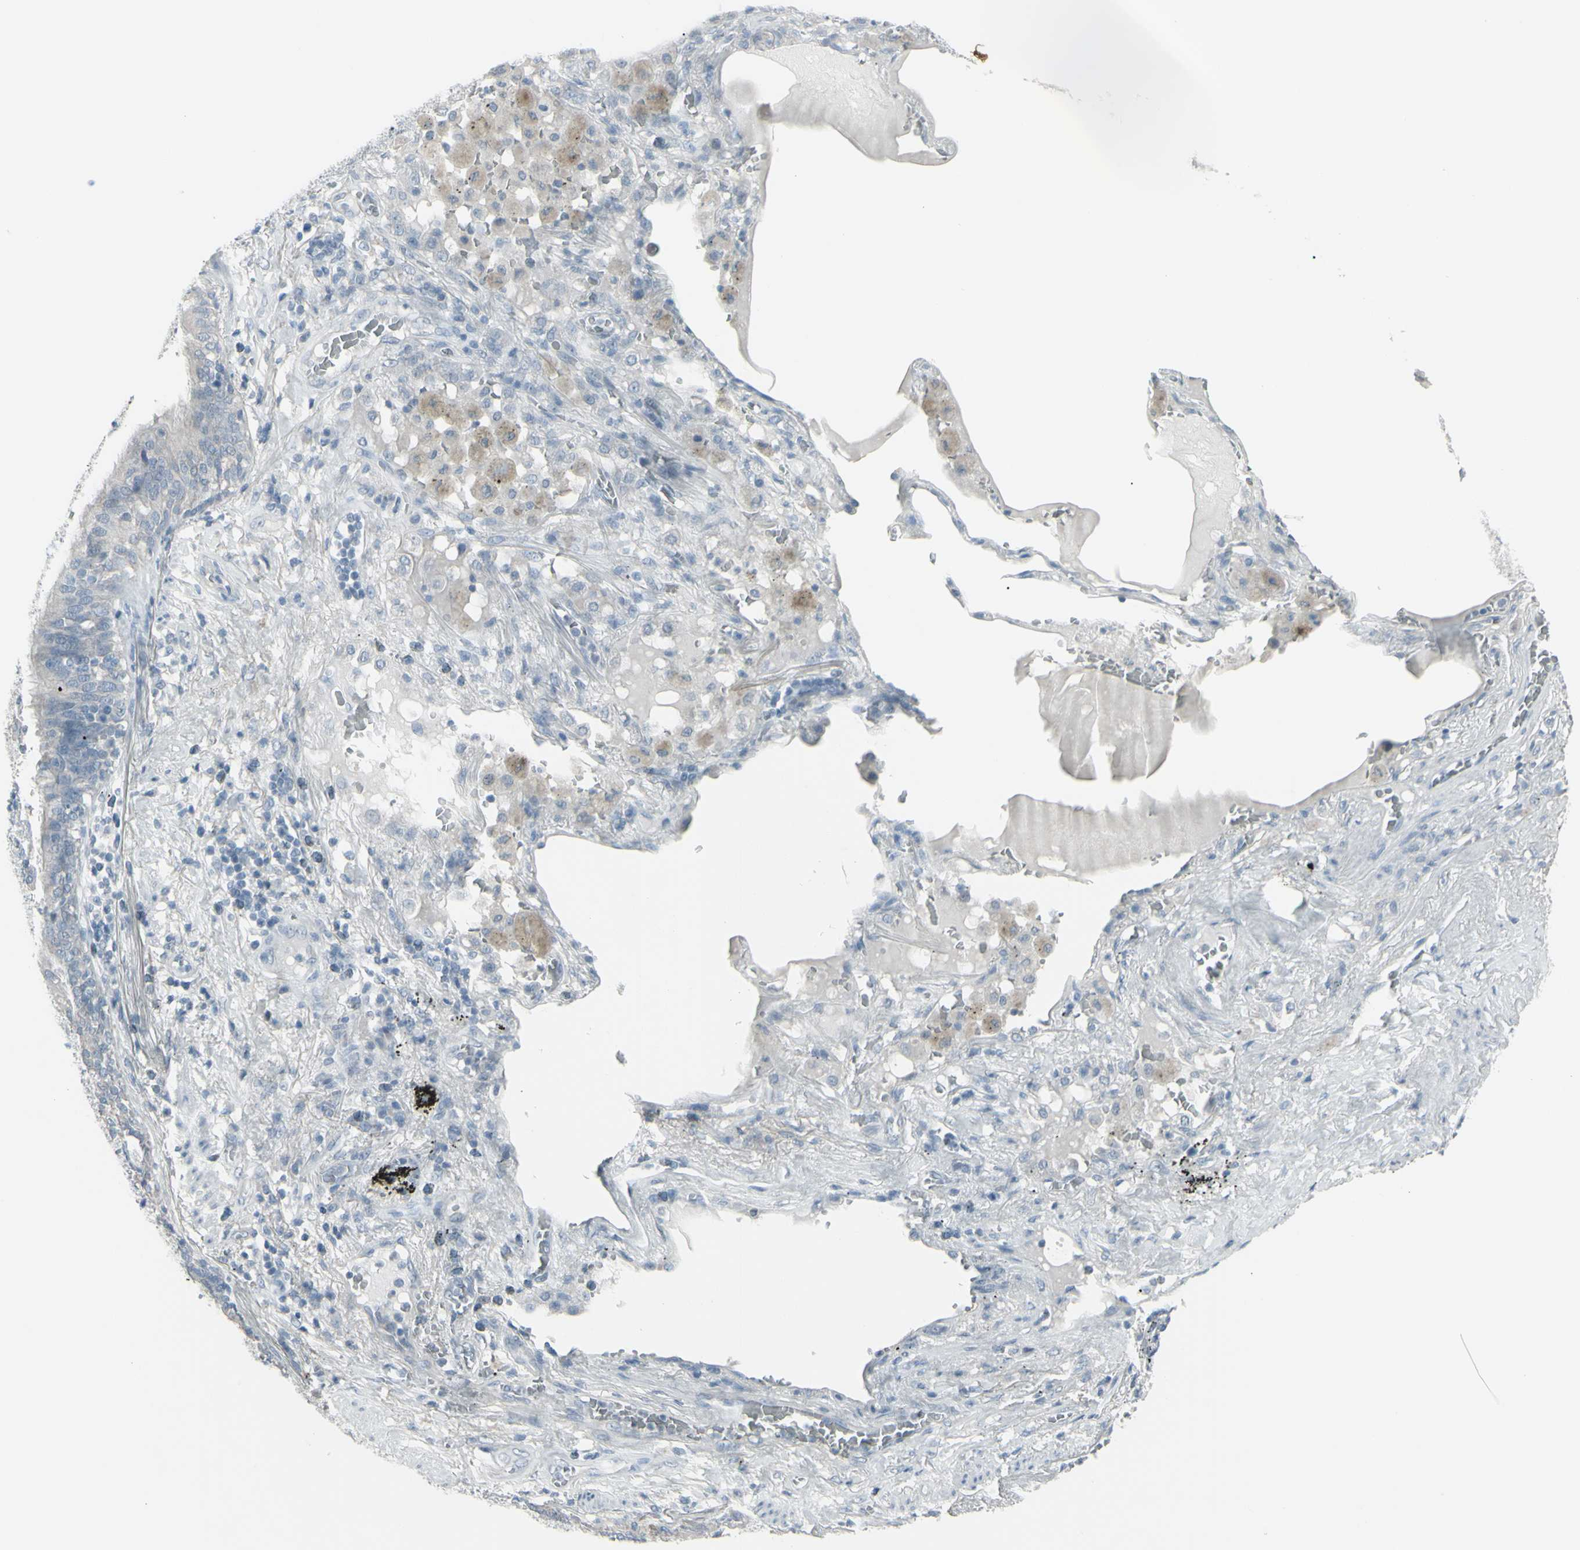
{"staining": {"intensity": "weak", "quantity": "<25%", "location": "cytoplasmic/membranous"}, "tissue": "lung cancer", "cell_type": "Tumor cells", "image_type": "cancer", "snomed": [{"axis": "morphology", "description": "Squamous cell carcinoma, NOS"}, {"axis": "topography", "description": "Lung"}], "caption": "The photomicrograph reveals no staining of tumor cells in lung cancer. The staining is performed using DAB (3,3'-diaminobenzidine) brown chromogen with nuclei counter-stained in using hematoxylin.", "gene": "RAB3A", "patient": {"sex": "male", "age": 57}}